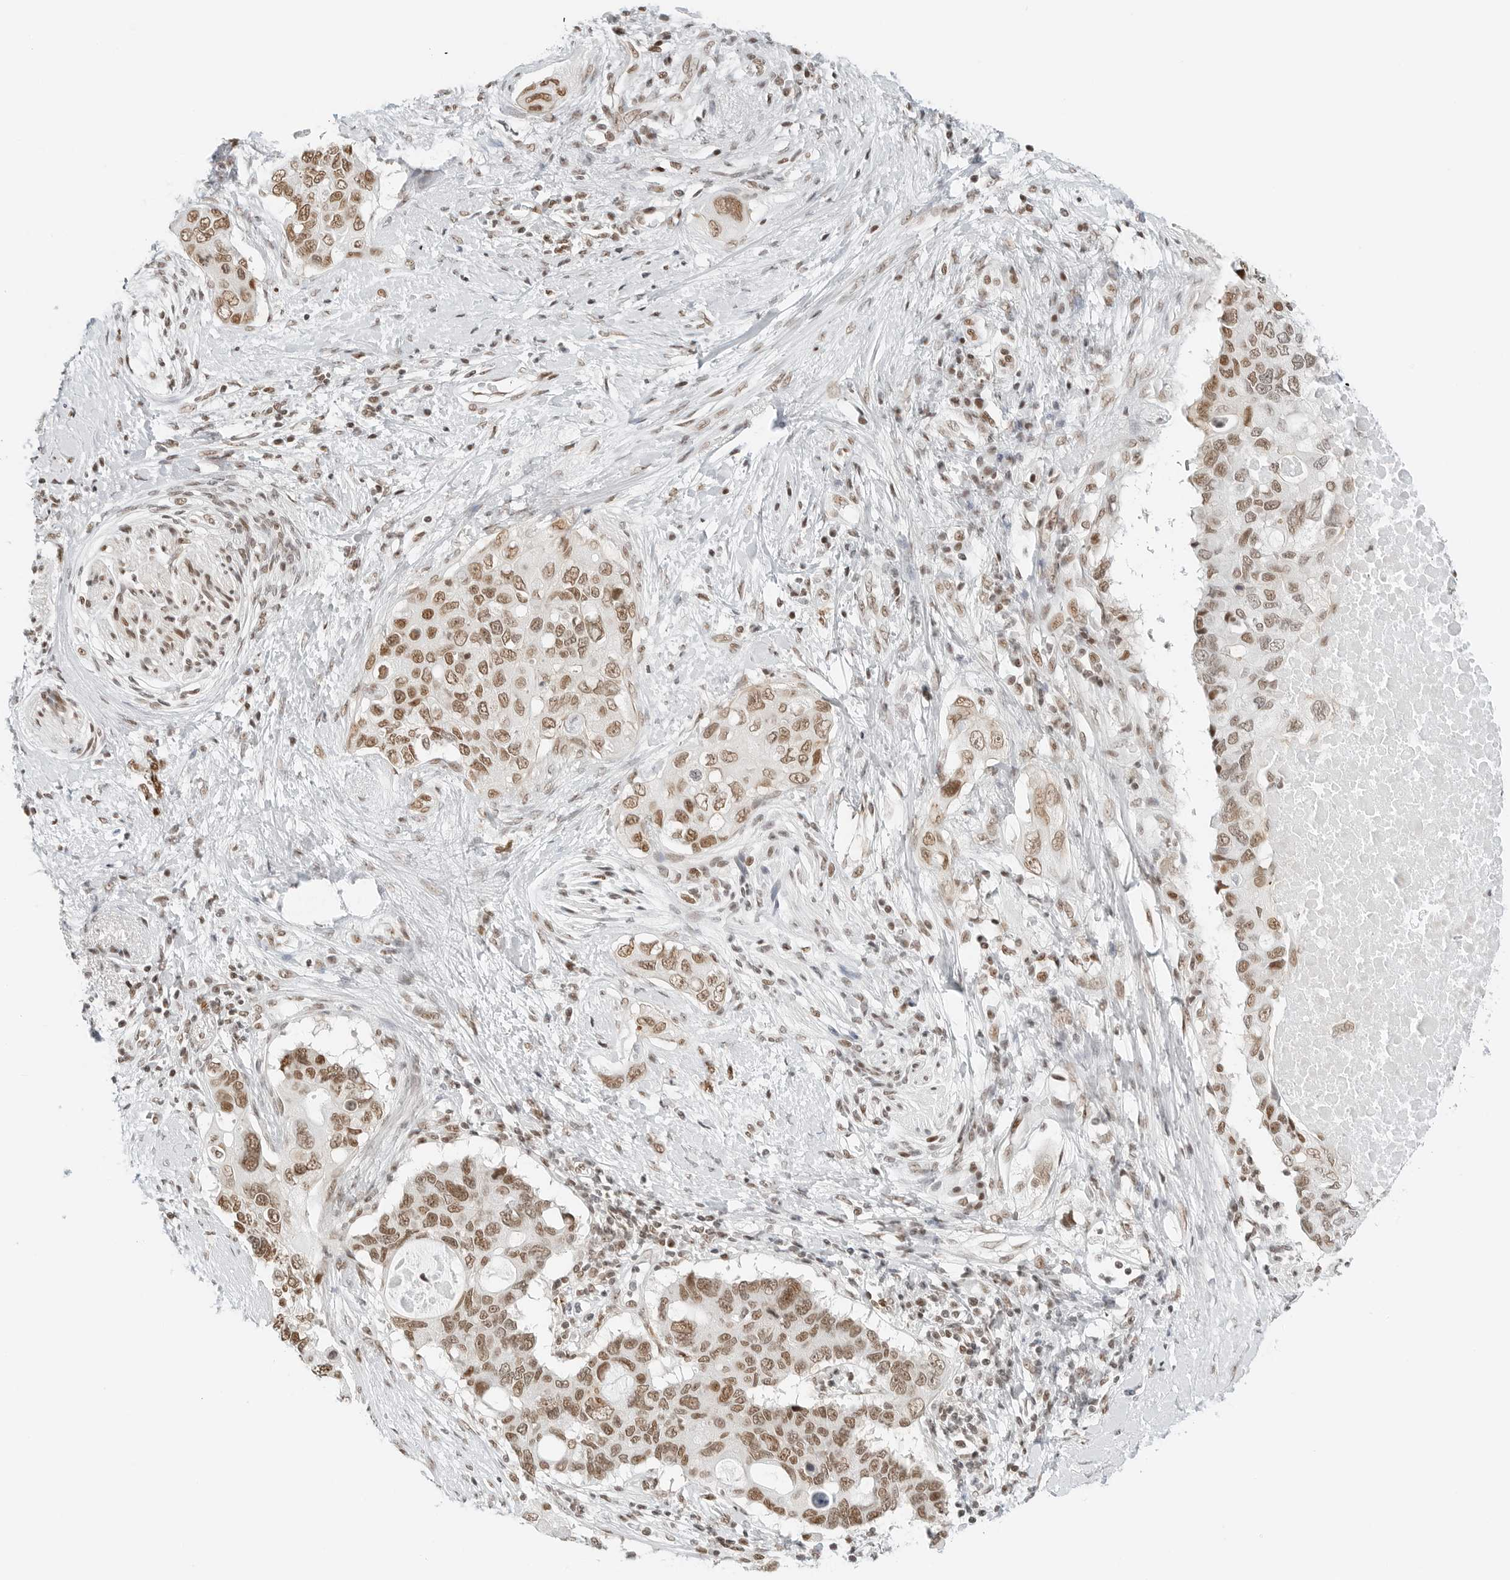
{"staining": {"intensity": "moderate", "quantity": ">75%", "location": "nuclear"}, "tissue": "pancreatic cancer", "cell_type": "Tumor cells", "image_type": "cancer", "snomed": [{"axis": "morphology", "description": "Adenocarcinoma, NOS"}, {"axis": "topography", "description": "Pancreas"}], "caption": "Tumor cells reveal medium levels of moderate nuclear expression in approximately >75% of cells in human adenocarcinoma (pancreatic). The staining is performed using DAB brown chromogen to label protein expression. The nuclei are counter-stained blue using hematoxylin.", "gene": "CRTC2", "patient": {"sex": "female", "age": 56}}